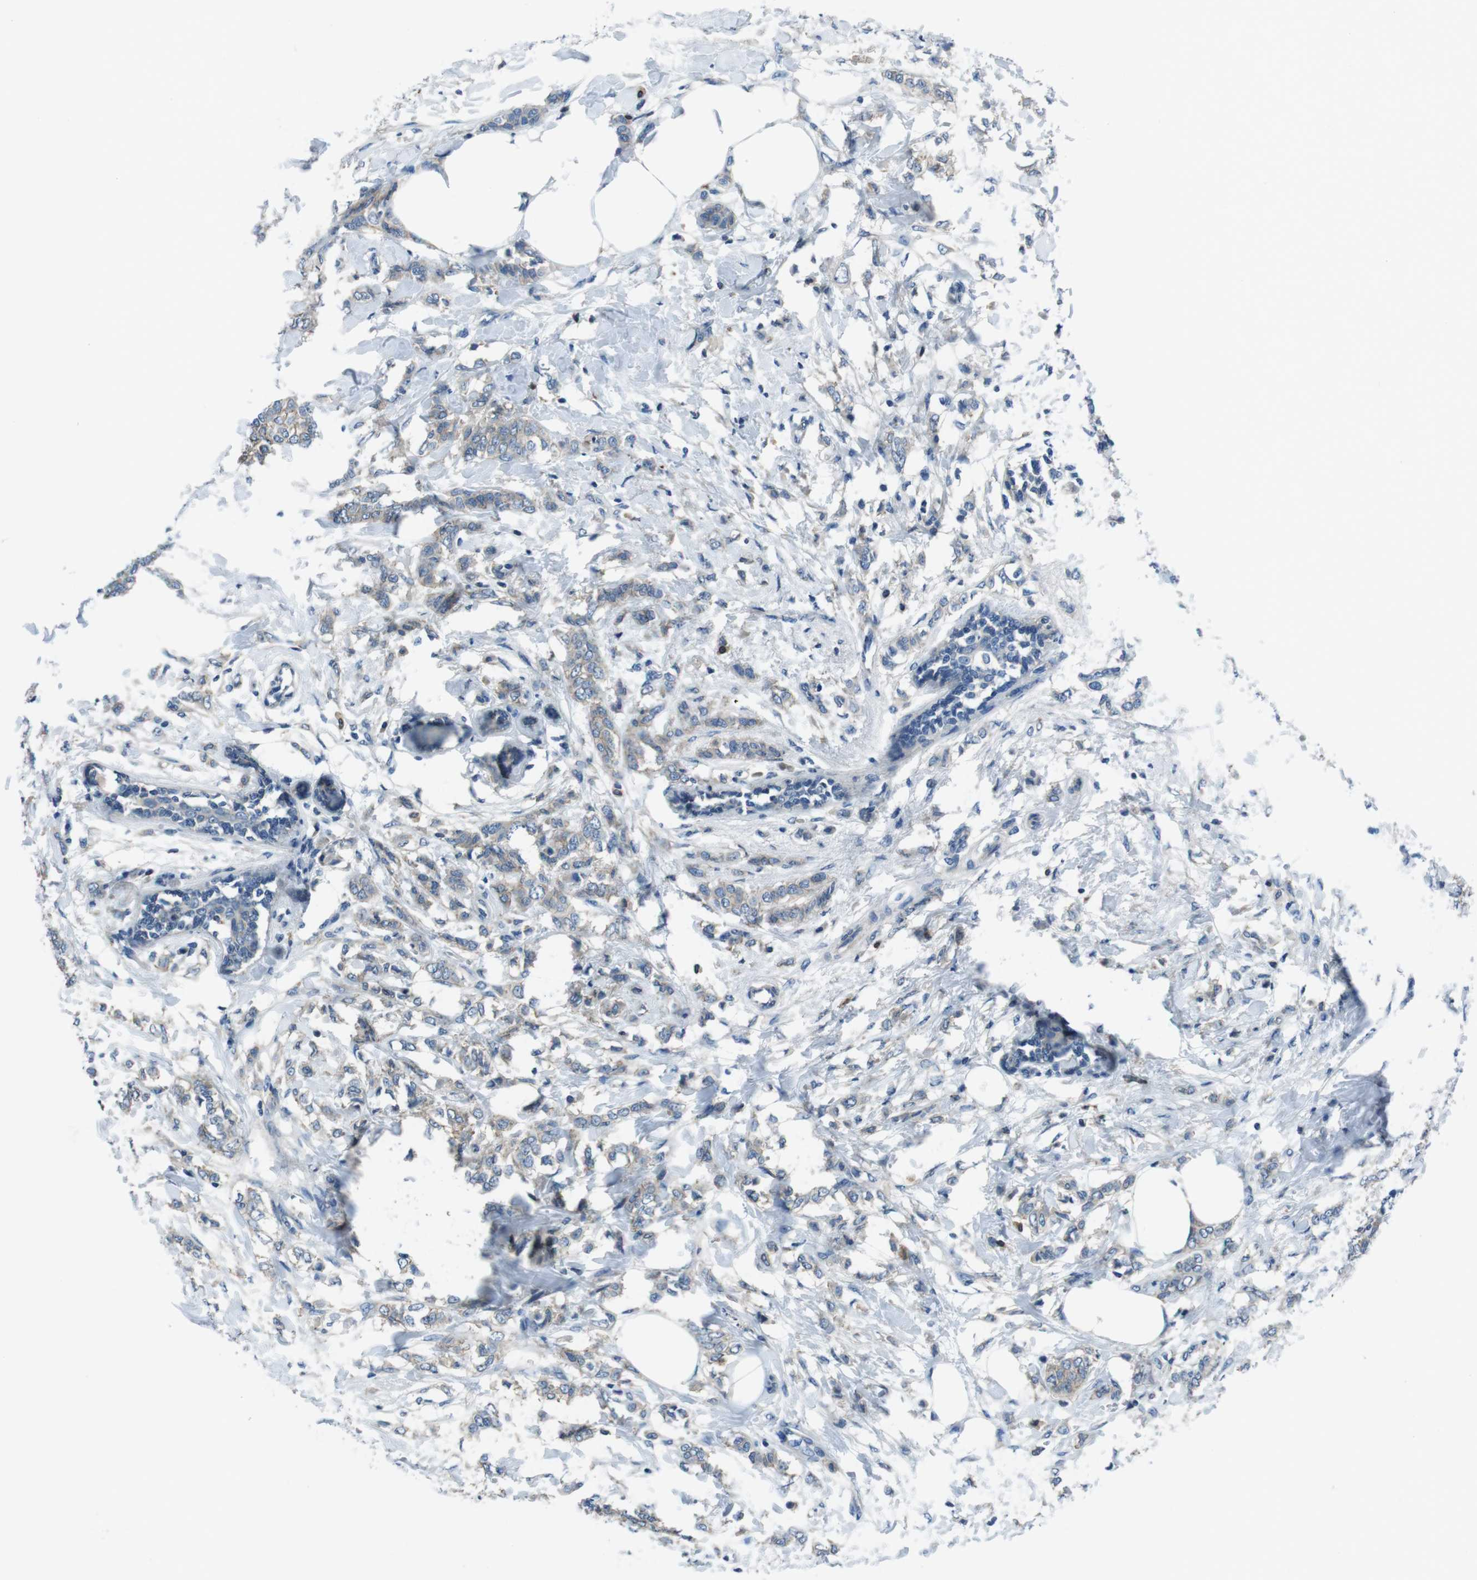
{"staining": {"intensity": "weak", "quantity": "<25%", "location": "cytoplasmic/membranous"}, "tissue": "breast cancer", "cell_type": "Tumor cells", "image_type": "cancer", "snomed": [{"axis": "morphology", "description": "Lobular carcinoma, in situ"}, {"axis": "morphology", "description": "Lobular carcinoma"}, {"axis": "topography", "description": "Breast"}], "caption": "Immunohistochemistry (IHC) of breast cancer (lobular carcinoma) demonstrates no positivity in tumor cells.", "gene": "TULP3", "patient": {"sex": "female", "age": 41}}